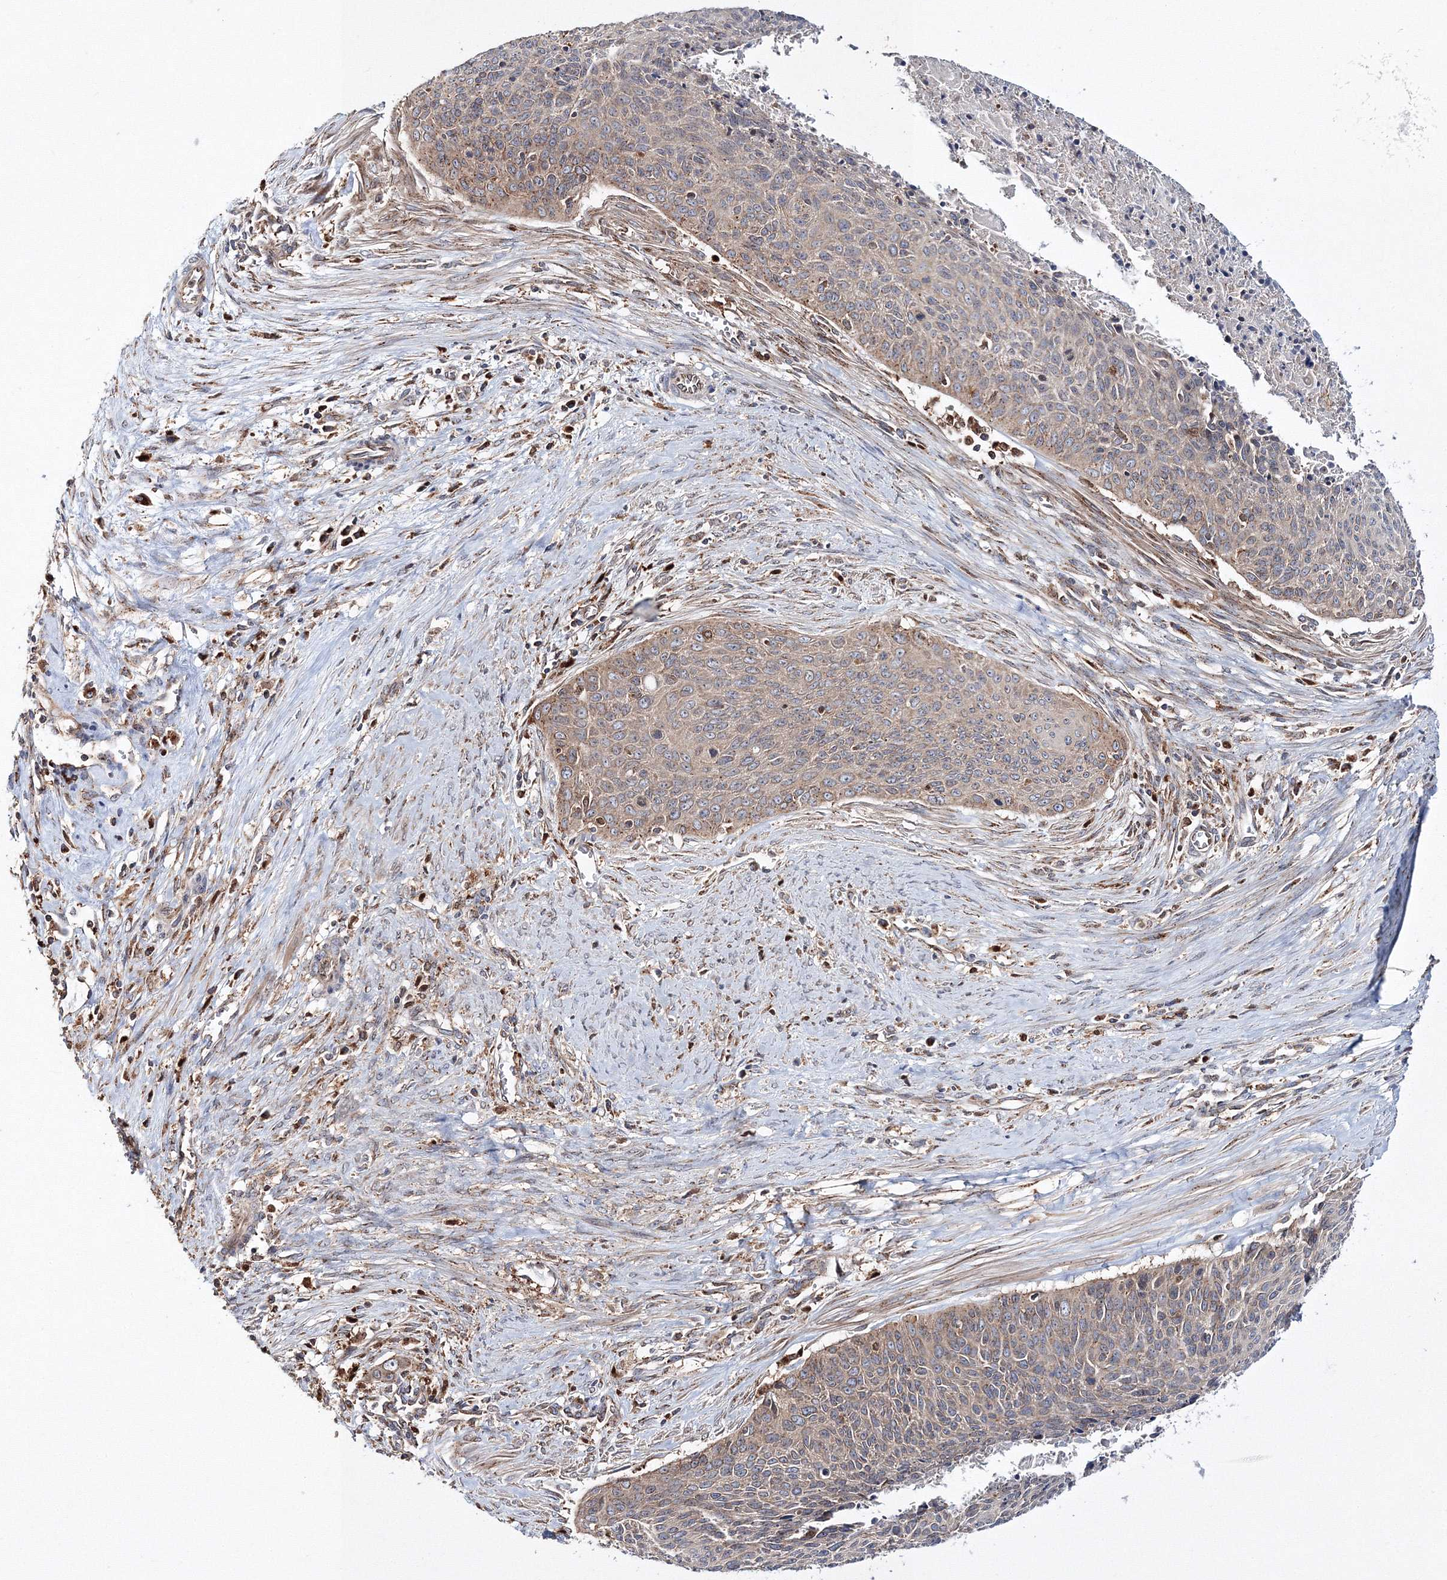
{"staining": {"intensity": "weak", "quantity": "<25%", "location": "cytoplasmic/membranous"}, "tissue": "cervical cancer", "cell_type": "Tumor cells", "image_type": "cancer", "snomed": [{"axis": "morphology", "description": "Squamous cell carcinoma, NOS"}, {"axis": "topography", "description": "Cervix"}], "caption": "Tumor cells are negative for protein expression in human cervical cancer.", "gene": "ARCN1", "patient": {"sex": "female", "age": 55}}